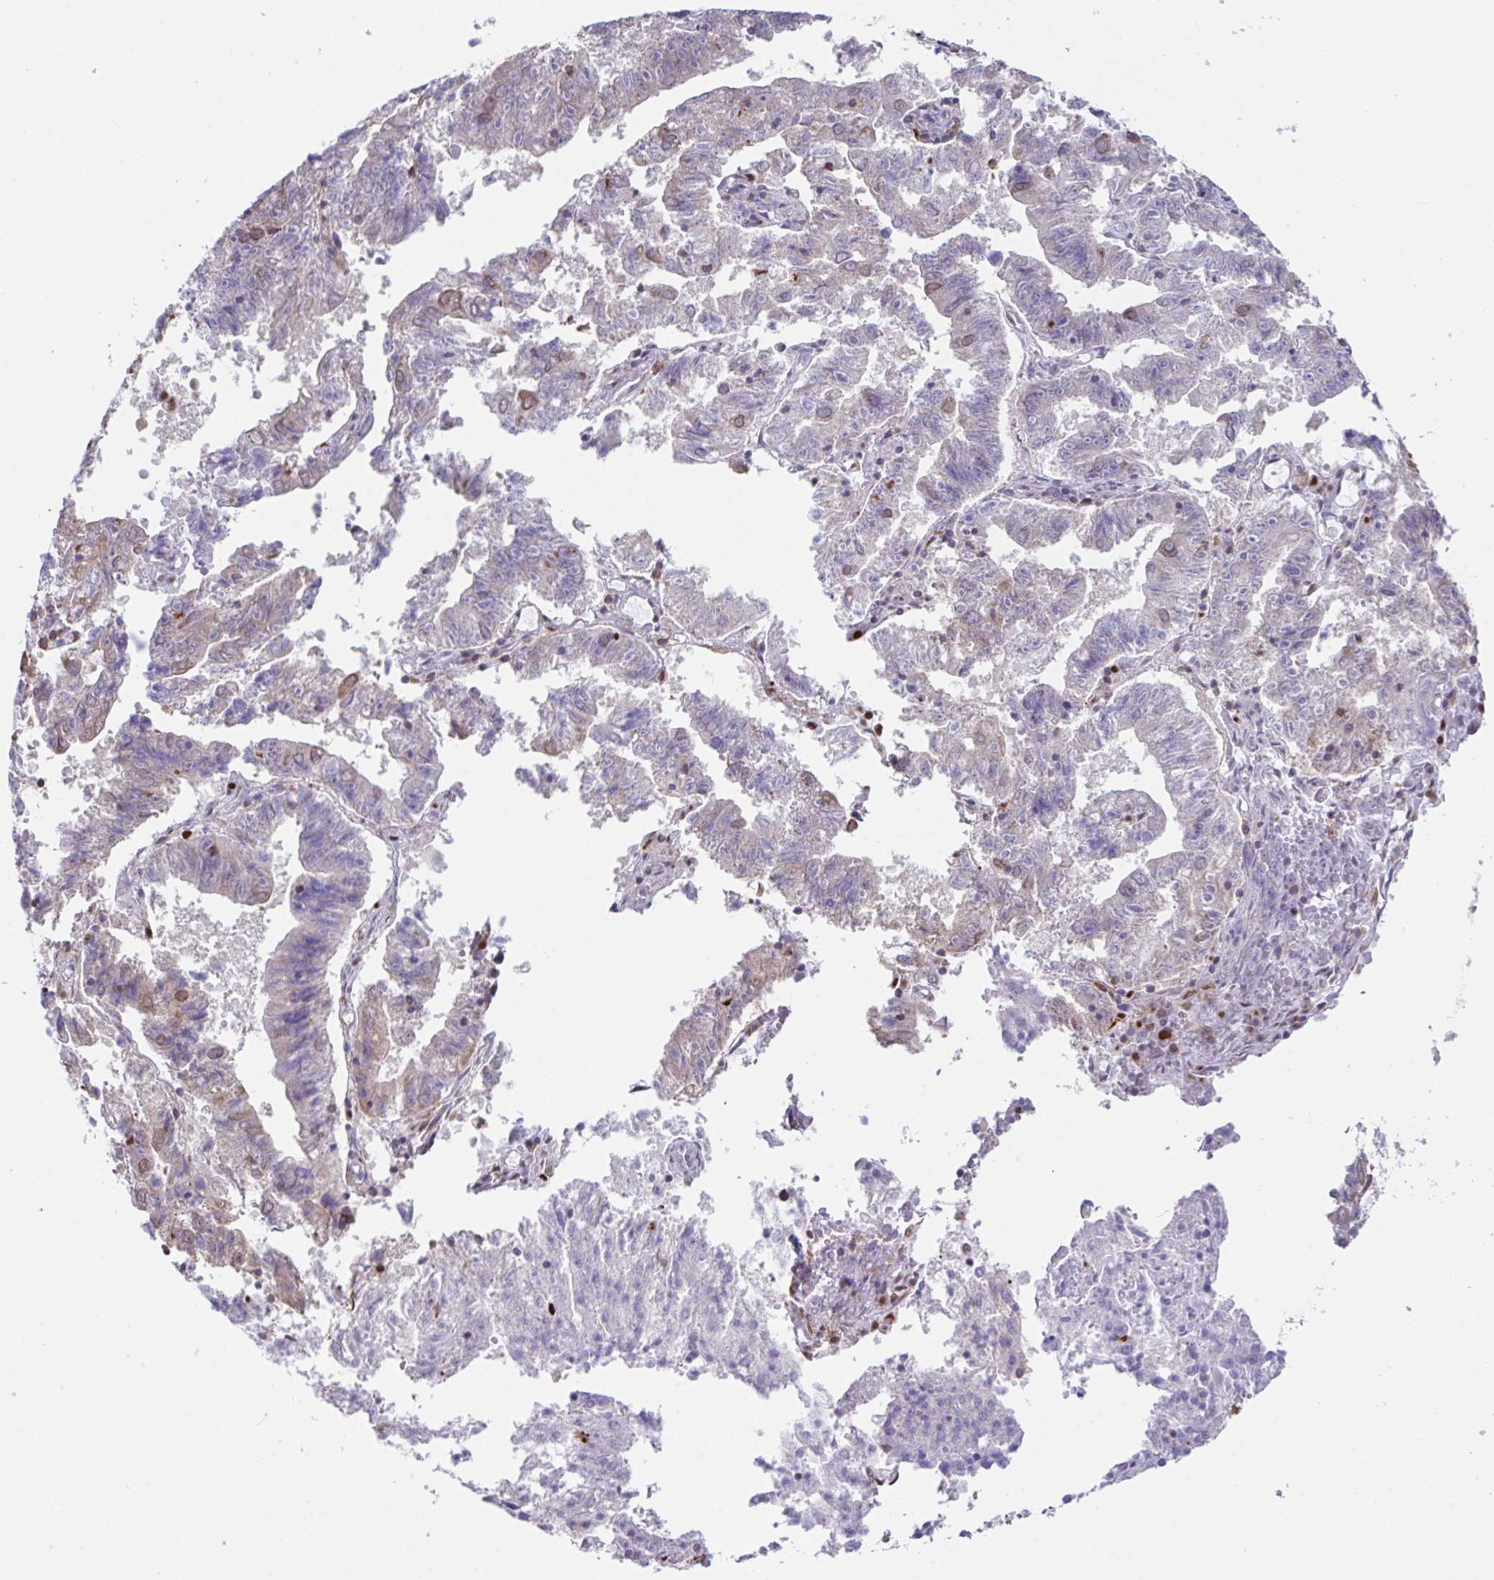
{"staining": {"intensity": "weak", "quantity": "<25%", "location": "cytoplasmic/membranous,nuclear"}, "tissue": "endometrial cancer", "cell_type": "Tumor cells", "image_type": "cancer", "snomed": [{"axis": "morphology", "description": "Adenocarcinoma, NOS"}, {"axis": "topography", "description": "Endometrium"}], "caption": "This histopathology image is of endometrial cancer (adenocarcinoma) stained with IHC to label a protein in brown with the nuclei are counter-stained blue. There is no positivity in tumor cells.", "gene": "BTBD10", "patient": {"sex": "female", "age": 82}}